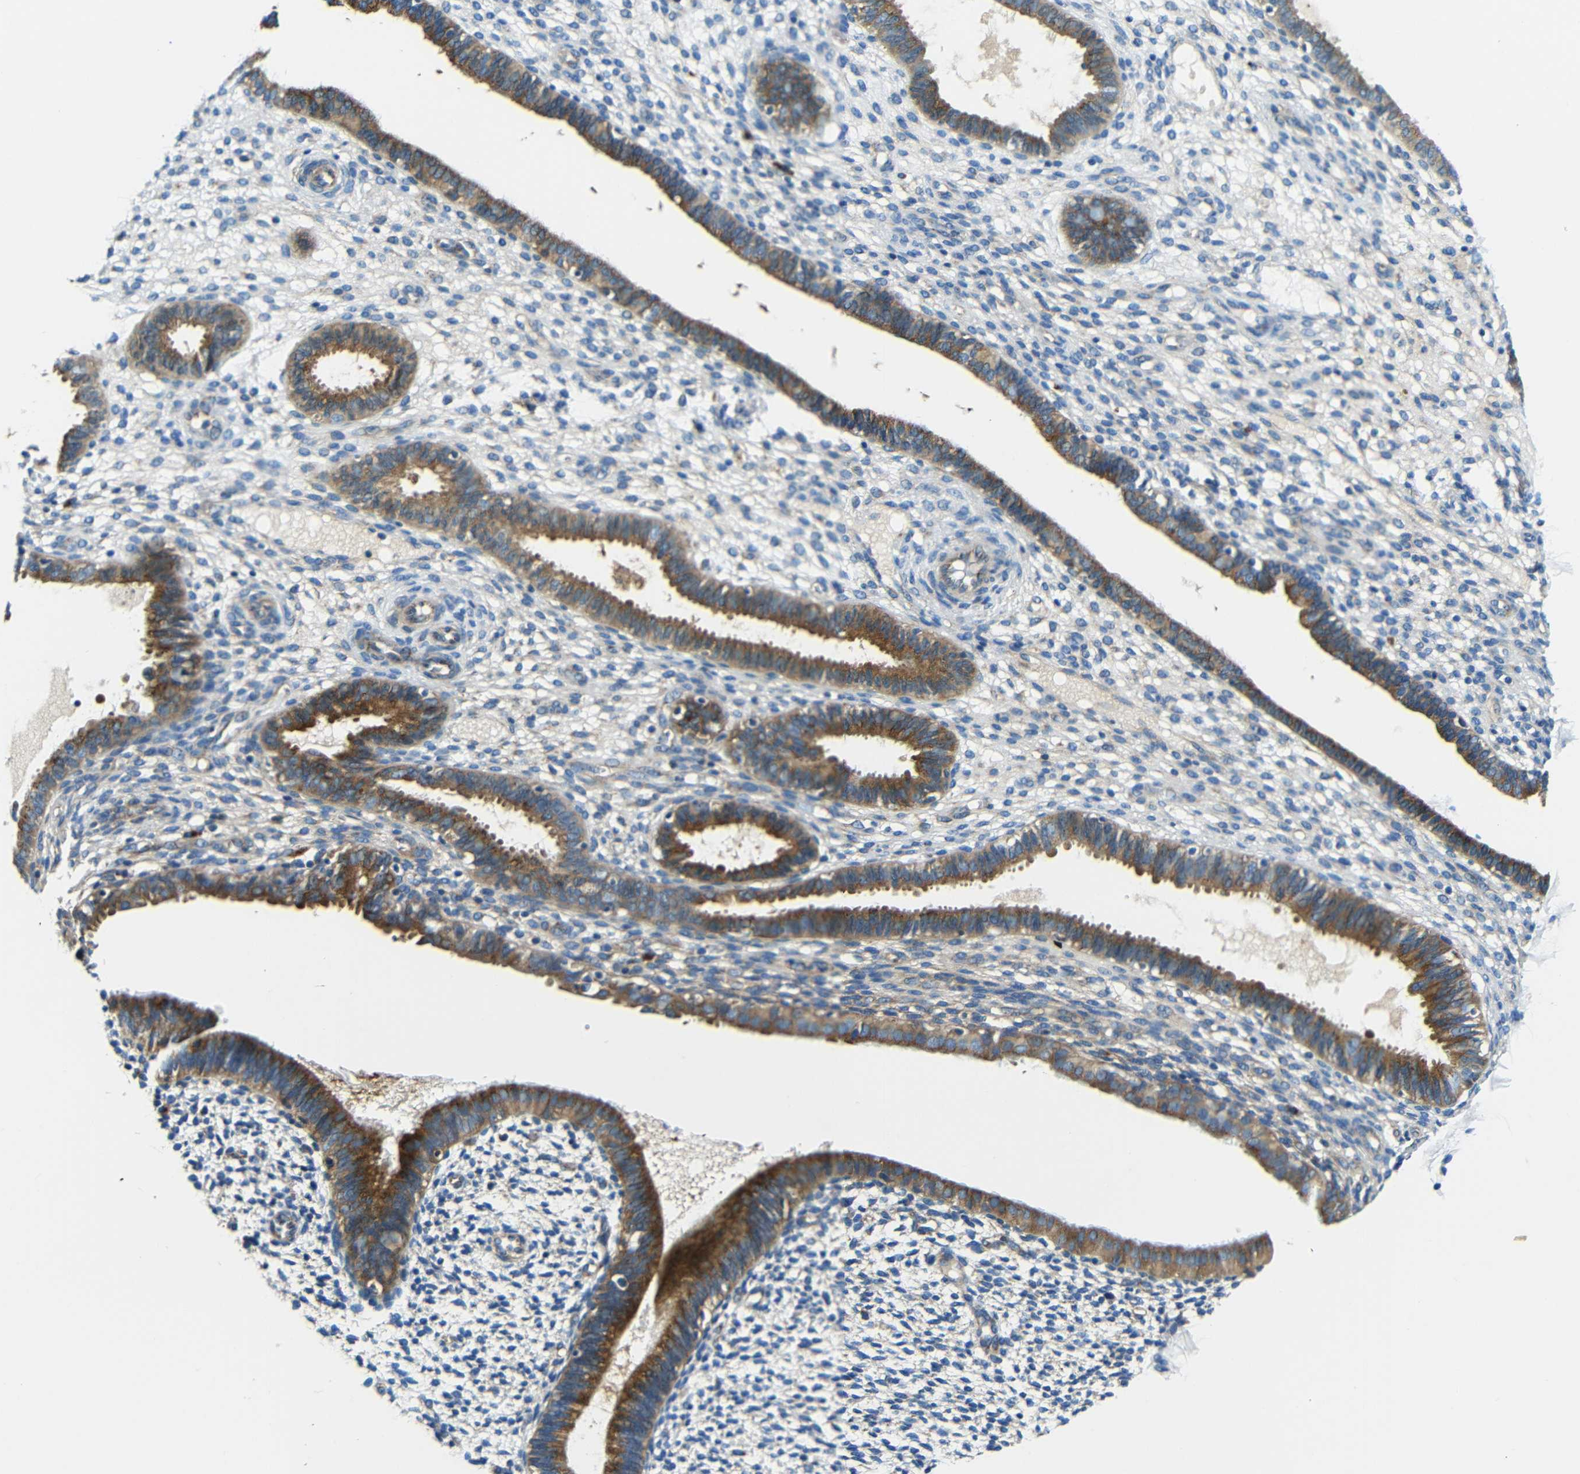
{"staining": {"intensity": "negative", "quantity": "none", "location": "none"}, "tissue": "endometrium", "cell_type": "Cells in endometrial stroma", "image_type": "normal", "snomed": [{"axis": "morphology", "description": "Normal tissue, NOS"}, {"axis": "topography", "description": "Endometrium"}], "caption": "Human endometrium stained for a protein using immunohistochemistry (IHC) demonstrates no staining in cells in endometrial stroma.", "gene": "USO1", "patient": {"sex": "female", "age": 61}}